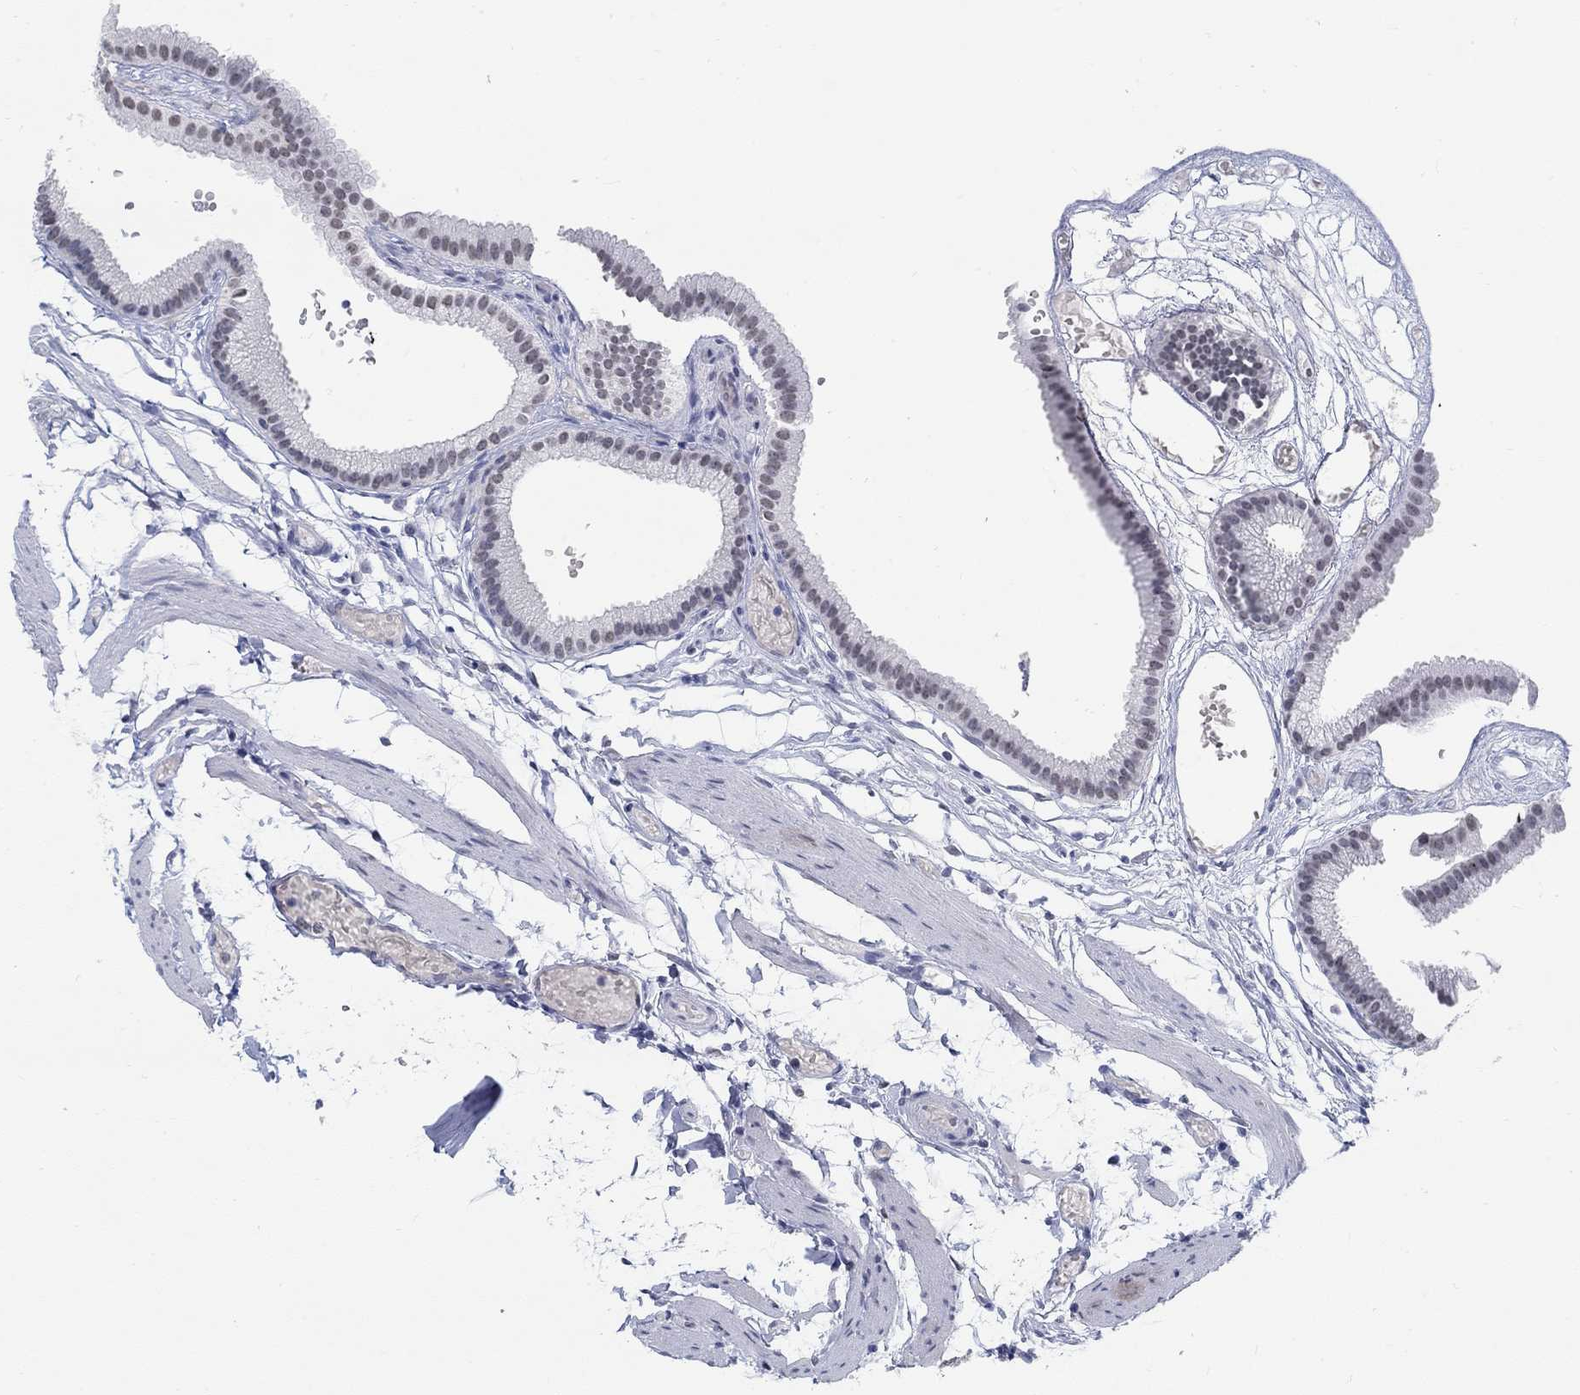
{"staining": {"intensity": "negative", "quantity": "none", "location": "none"}, "tissue": "gallbladder", "cell_type": "Glandular cells", "image_type": "normal", "snomed": [{"axis": "morphology", "description": "Normal tissue, NOS"}, {"axis": "topography", "description": "Gallbladder"}], "caption": "High power microscopy histopathology image of an IHC photomicrograph of benign gallbladder, revealing no significant positivity in glandular cells.", "gene": "ANKS1B", "patient": {"sex": "female", "age": 45}}